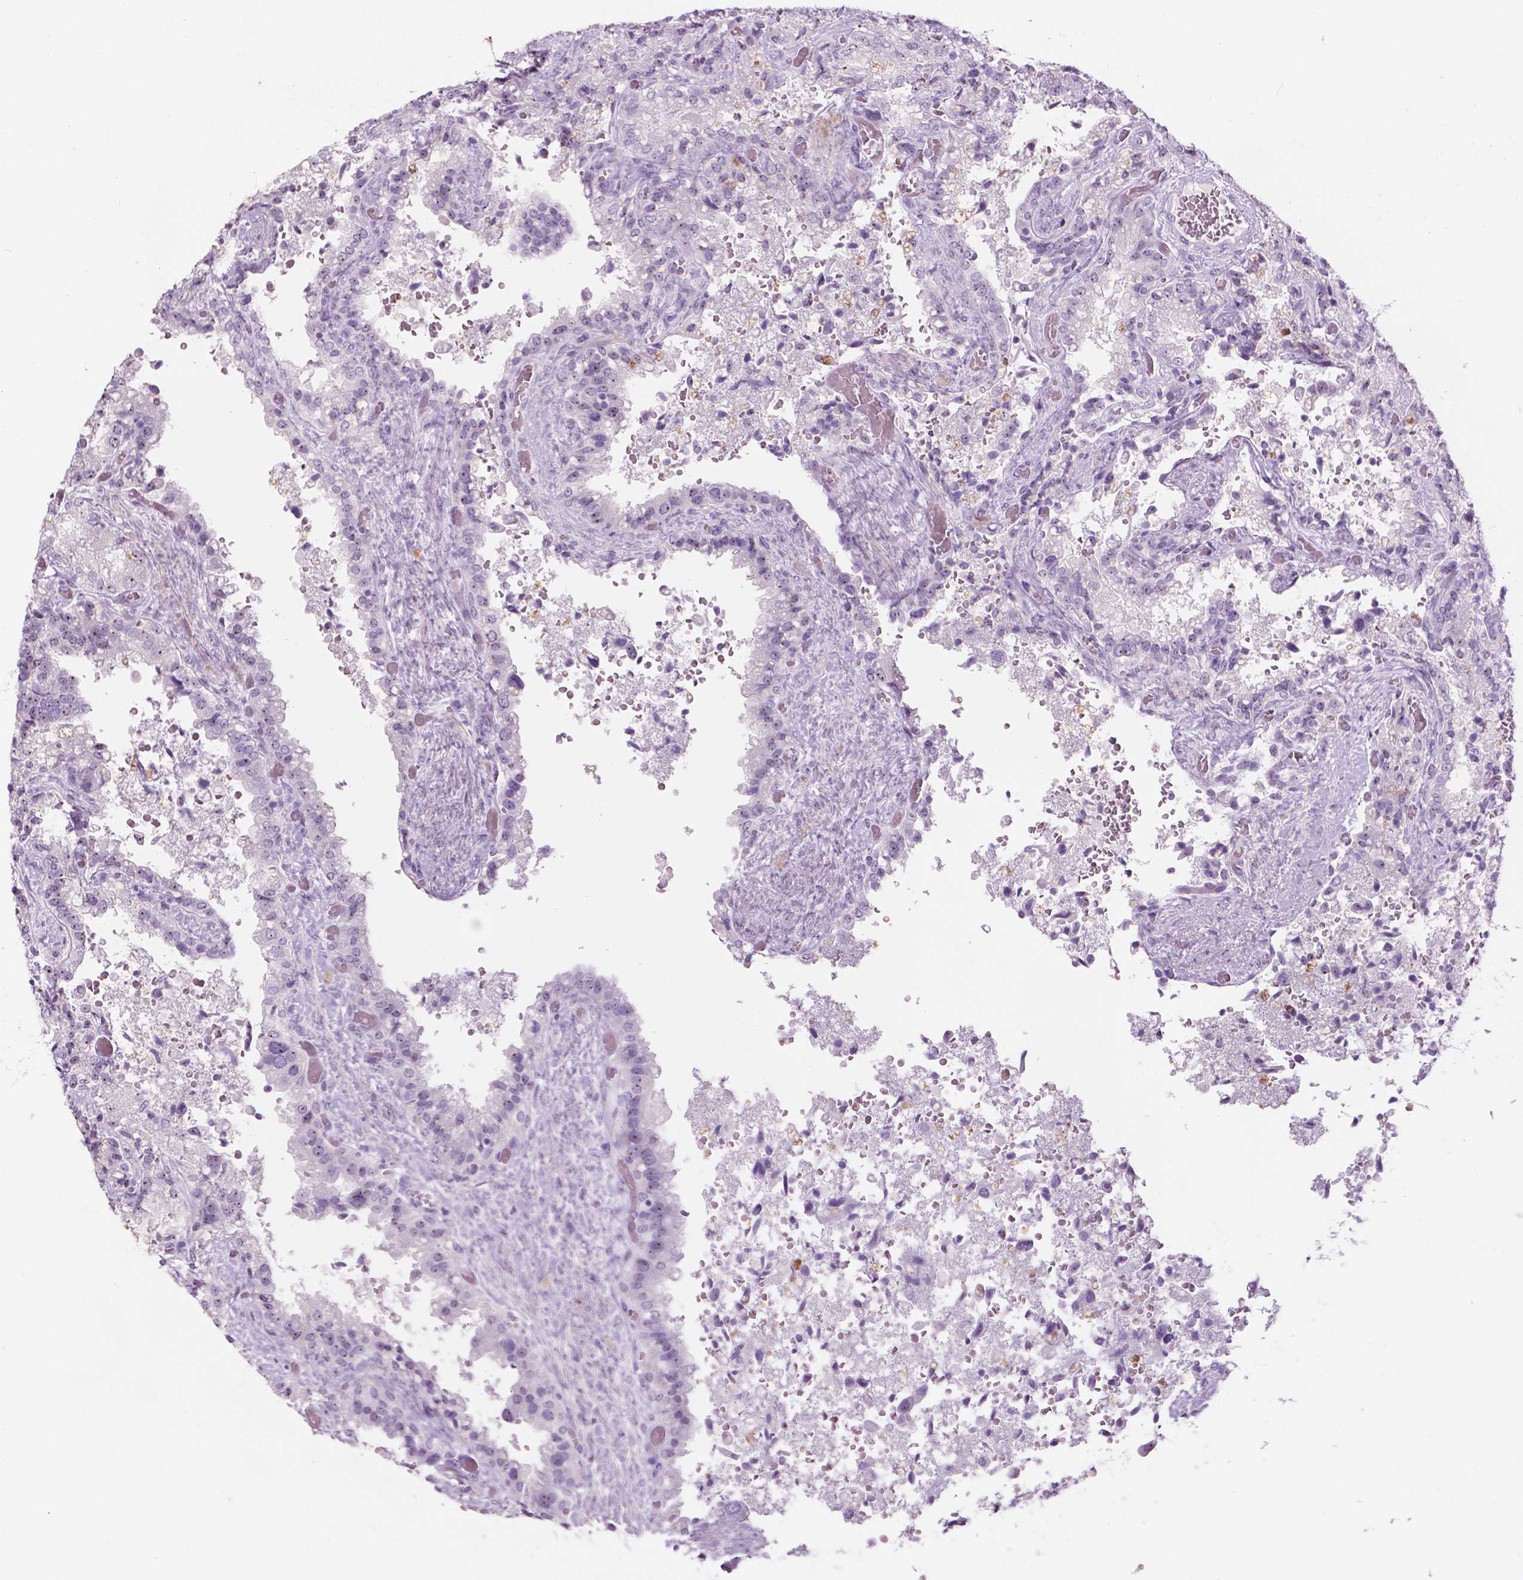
{"staining": {"intensity": "negative", "quantity": "none", "location": "none"}, "tissue": "seminal vesicle", "cell_type": "Glandular cells", "image_type": "normal", "snomed": [{"axis": "morphology", "description": "Normal tissue, NOS"}, {"axis": "topography", "description": "Seminal veicle"}], "caption": "High magnification brightfield microscopy of normal seminal vesicle stained with DAB (brown) and counterstained with hematoxylin (blue): glandular cells show no significant positivity. (Brightfield microscopy of DAB IHC at high magnification).", "gene": "ZNF853", "patient": {"sex": "male", "age": 57}}